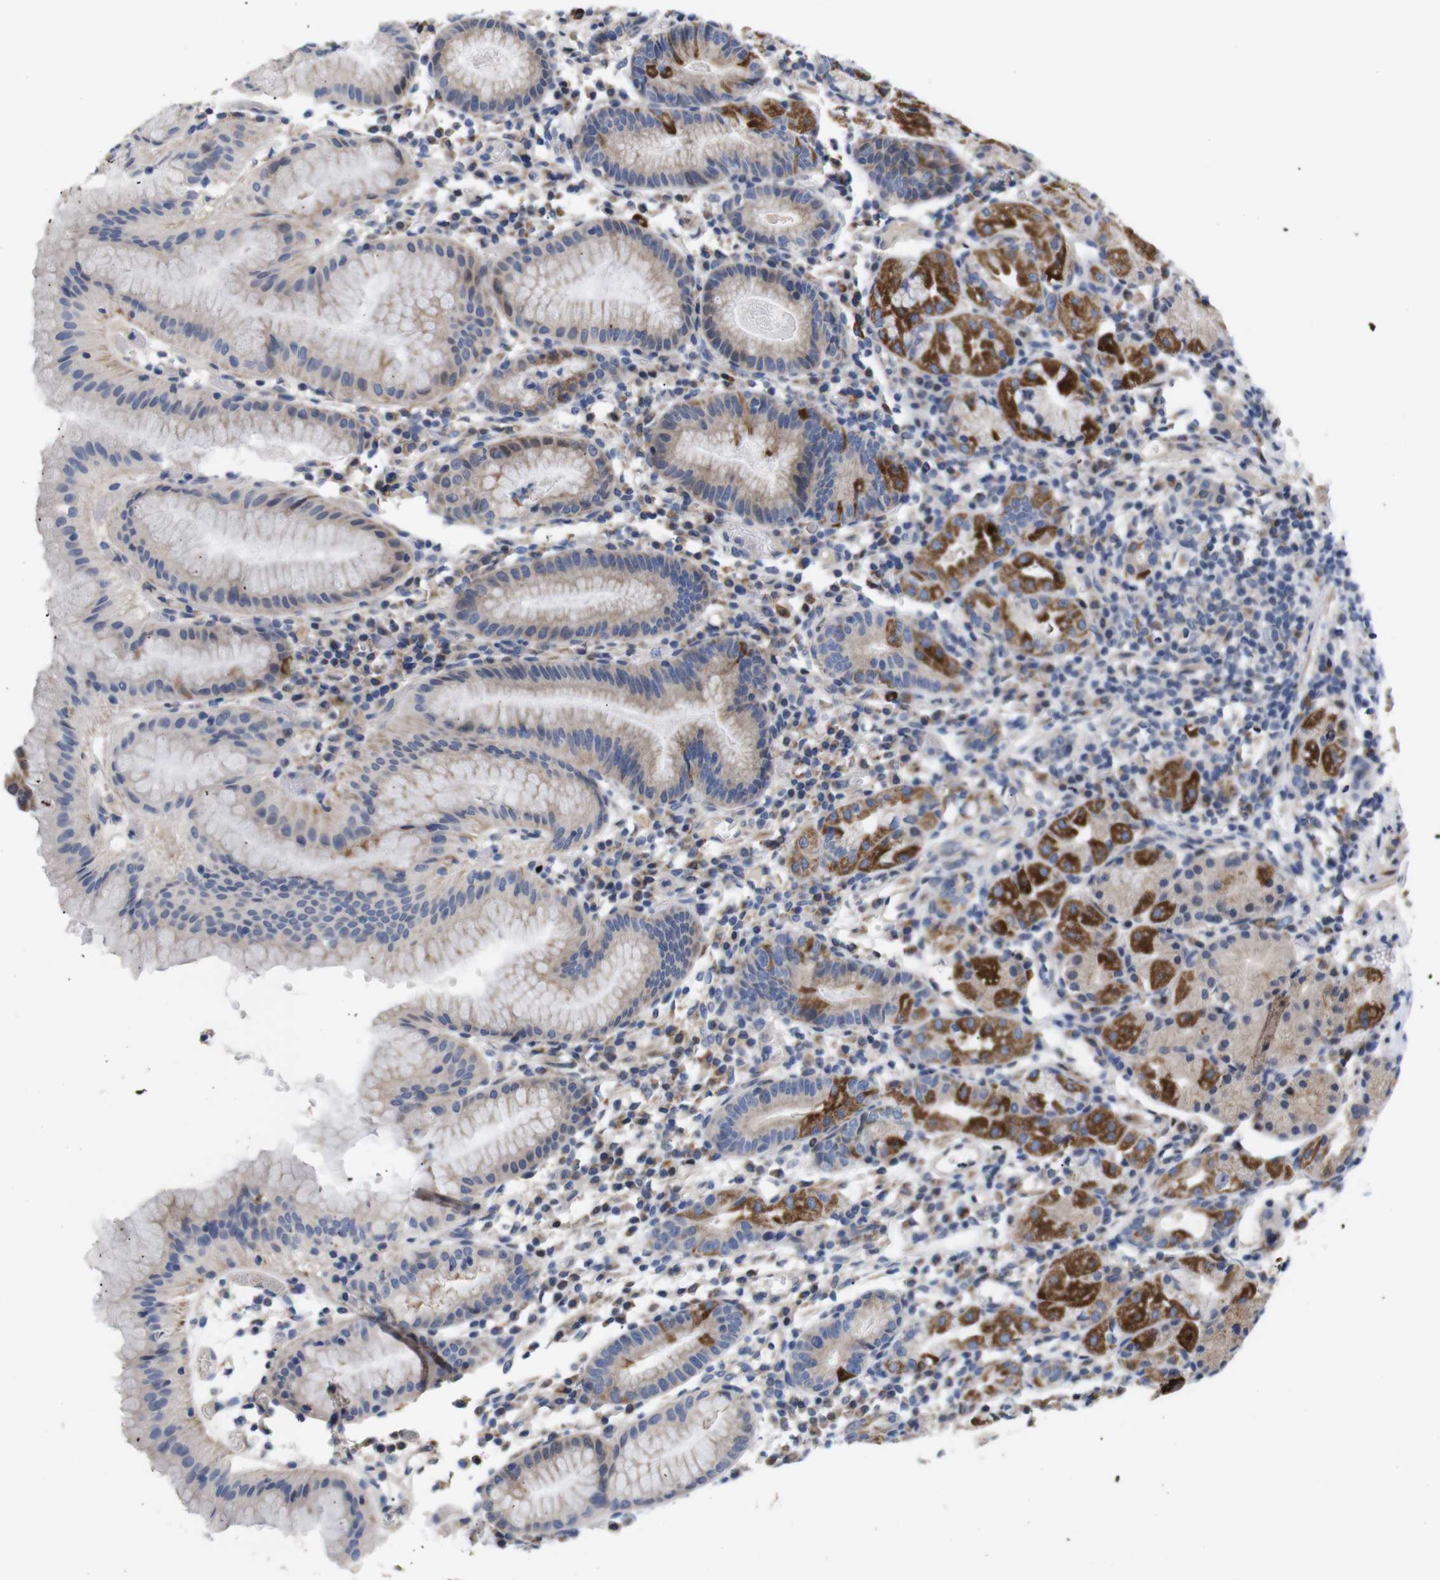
{"staining": {"intensity": "strong", "quantity": "<25%", "location": "cytoplasmic/membranous"}, "tissue": "stomach", "cell_type": "Glandular cells", "image_type": "normal", "snomed": [{"axis": "morphology", "description": "Normal tissue, NOS"}, {"axis": "topography", "description": "Stomach"}, {"axis": "topography", "description": "Stomach, lower"}], "caption": "Immunohistochemistry (IHC) (DAB (3,3'-diaminobenzidine)) staining of benign stomach shows strong cytoplasmic/membranous protein expression in approximately <25% of glandular cells.", "gene": "LRRC55", "patient": {"sex": "female", "age": 75}}